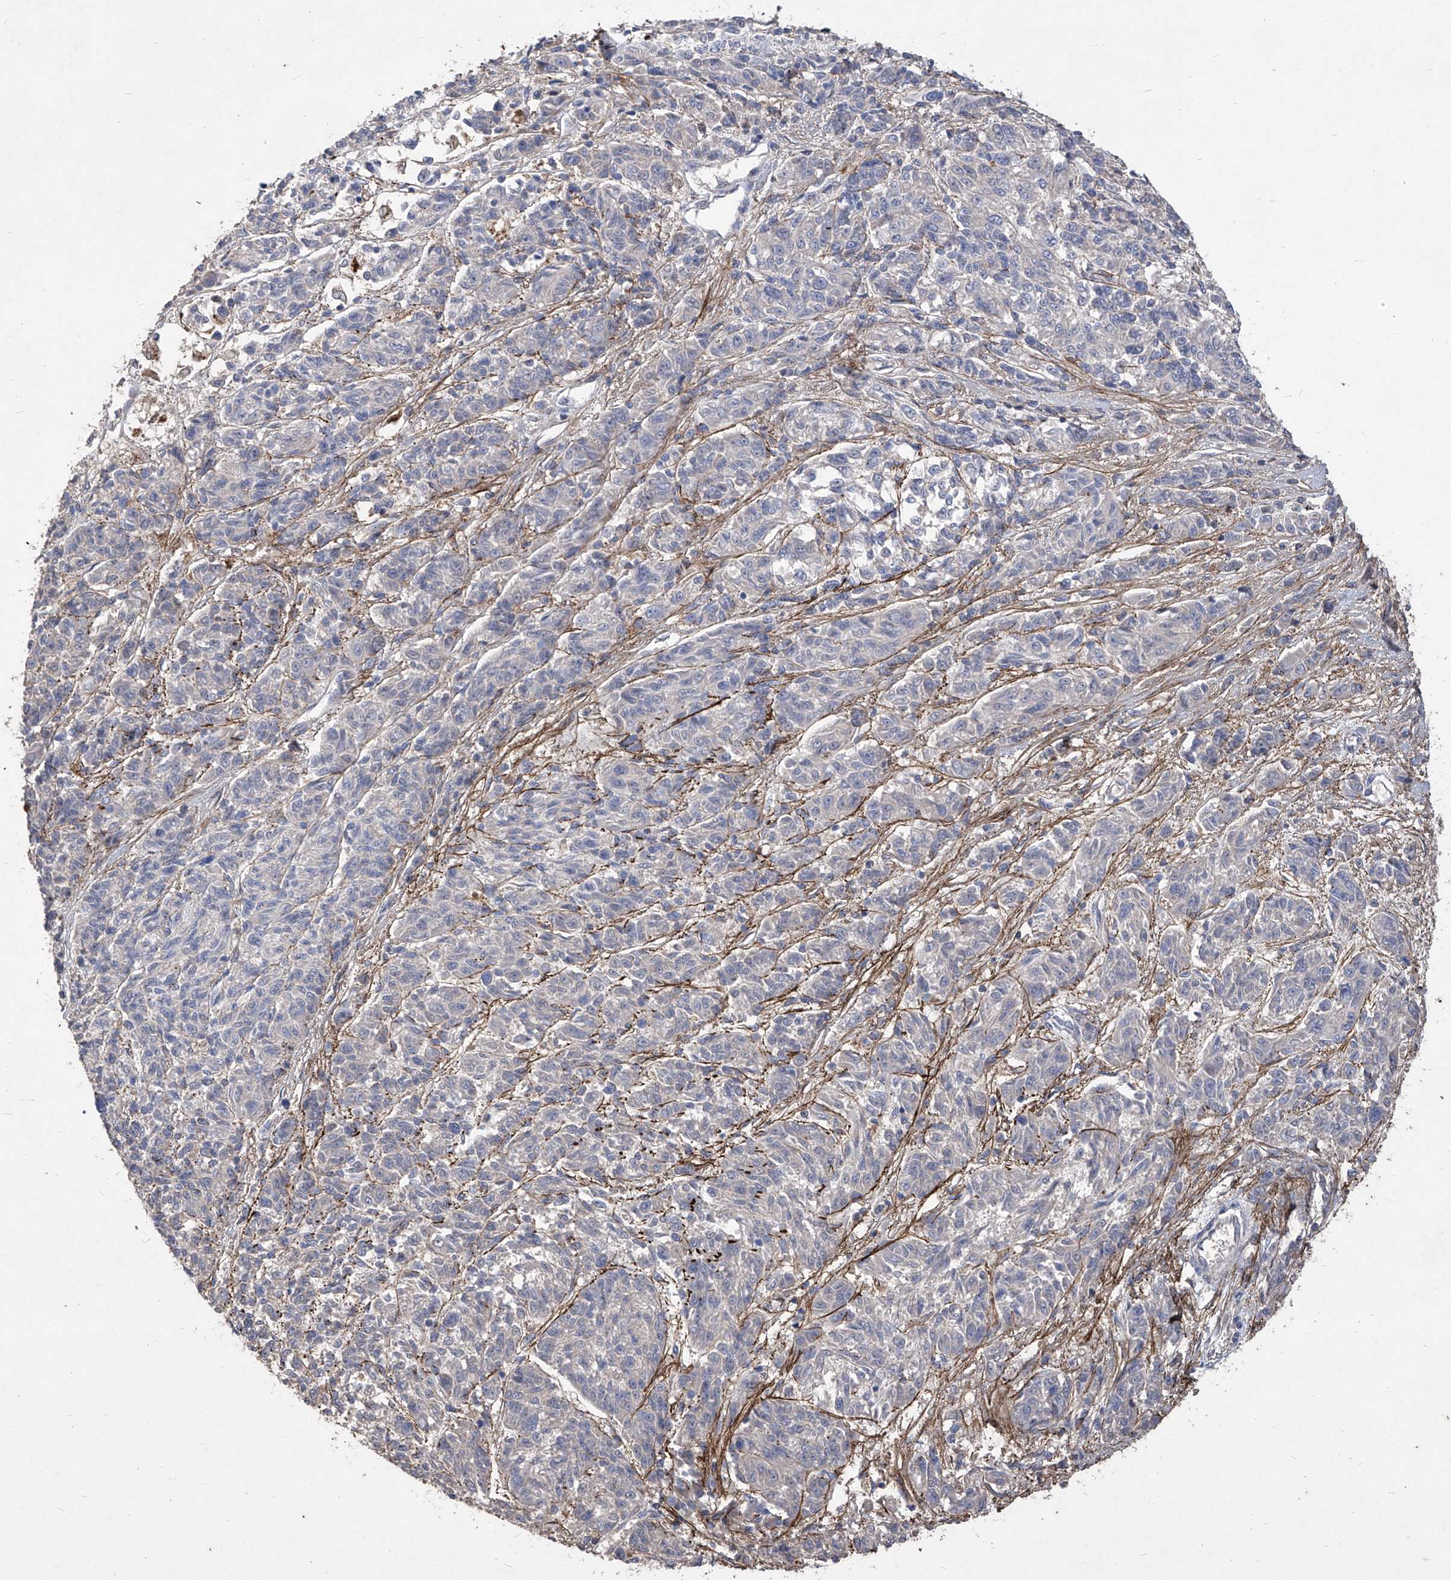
{"staining": {"intensity": "negative", "quantity": "none", "location": "none"}, "tissue": "melanoma", "cell_type": "Tumor cells", "image_type": "cancer", "snomed": [{"axis": "morphology", "description": "Malignant melanoma, NOS"}, {"axis": "topography", "description": "Skin"}], "caption": "The immunohistochemistry (IHC) photomicrograph has no significant expression in tumor cells of malignant melanoma tissue.", "gene": "TXNIP", "patient": {"sex": "male", "age": 53}}